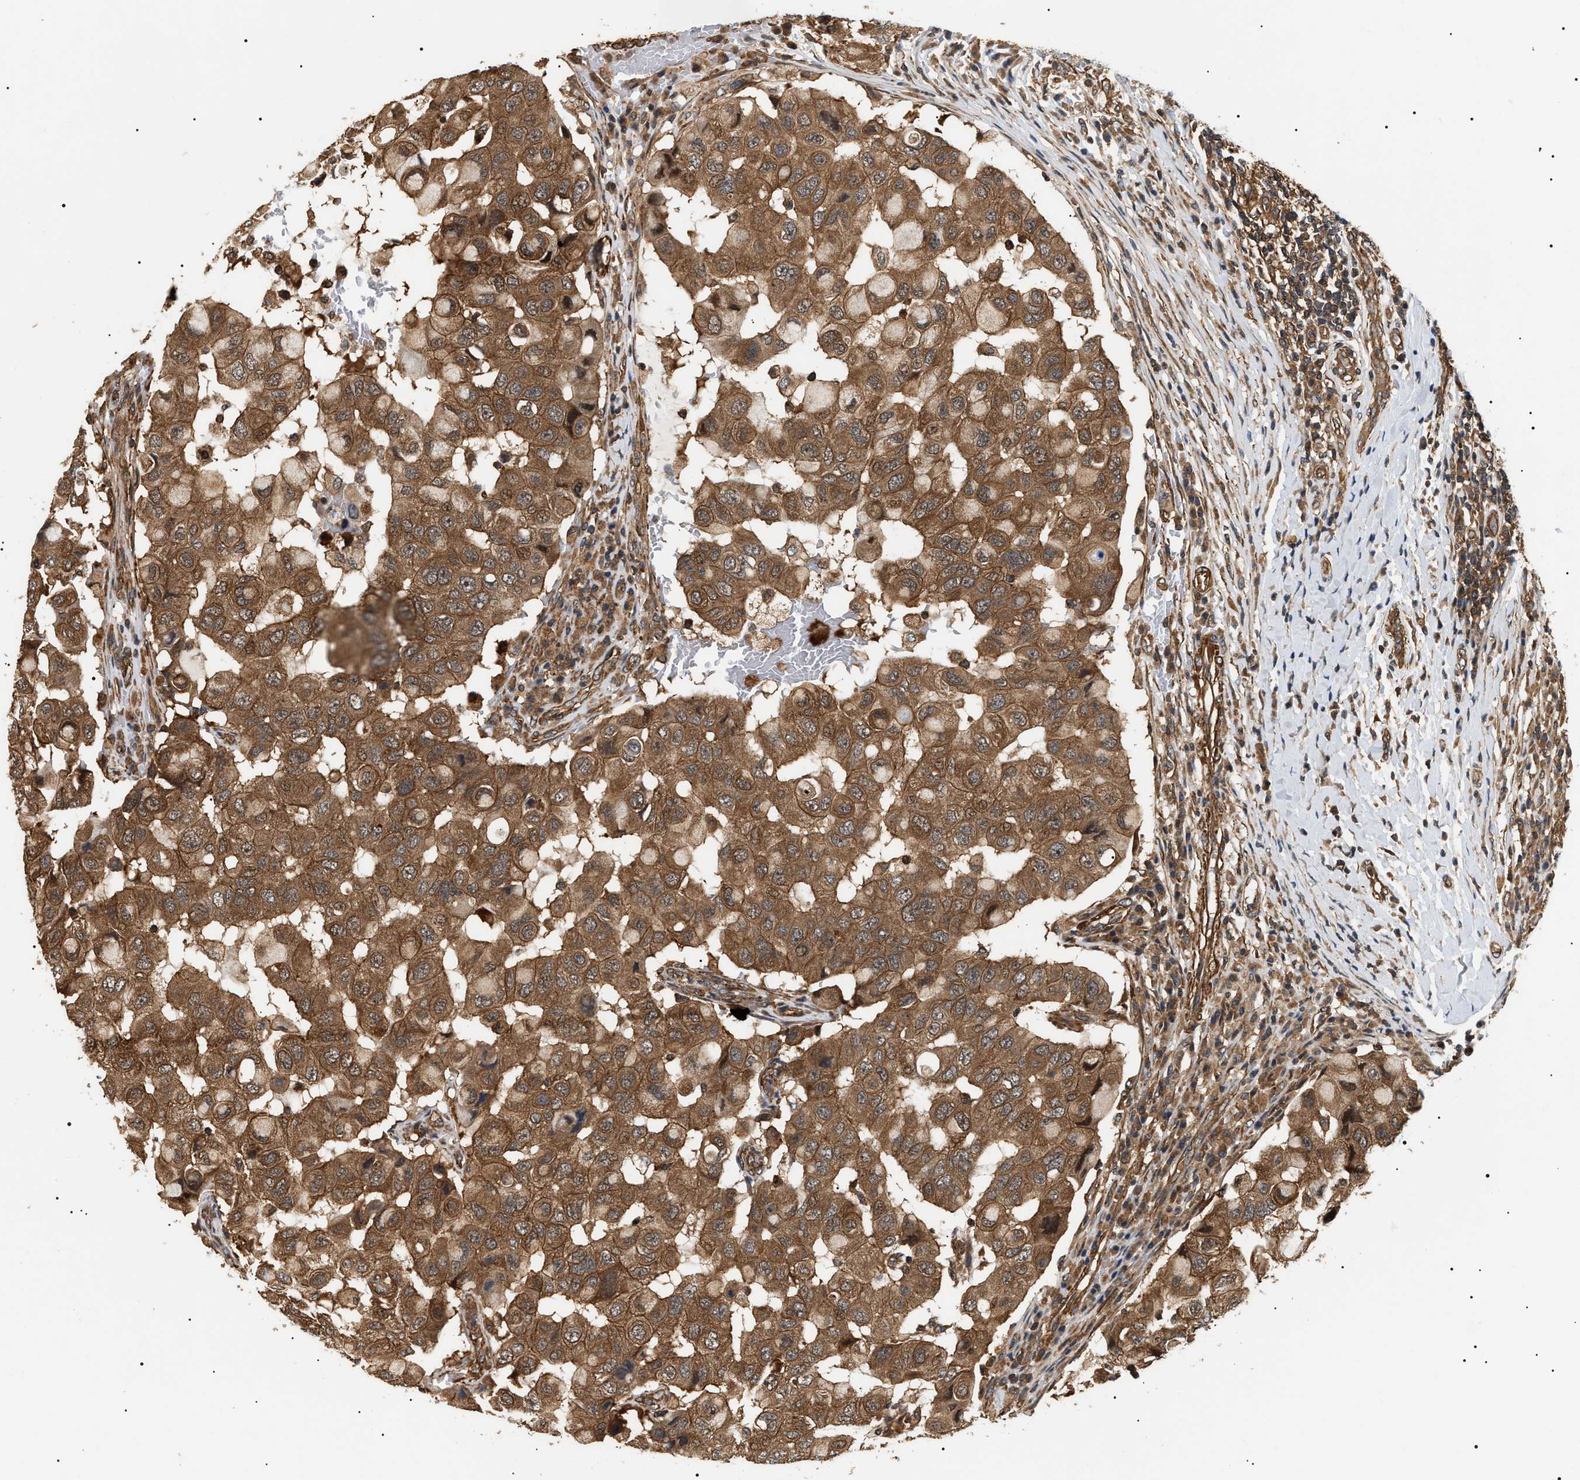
{"staining": {"intensity": "moderate", "quantity": ">75%", "location": "cytoplasmic/membranous"}, "tissue": "breast cancer", "cell_type": "Tumor cells", "image_type": "cancer", "snomed": [{"axis": "morphology", "description": "Duct carcinoma"}, {"axis": "topography", "description": "Breast"}], "caption": "Breast cancer (invasive ductal carcinoma) stained with IHC shows moderate cytoplasmic/membranous expression in approximately >75% of tumor cells.", "gene": "SH3GLB2", "patient": {"sex": "female", "age": 27}}